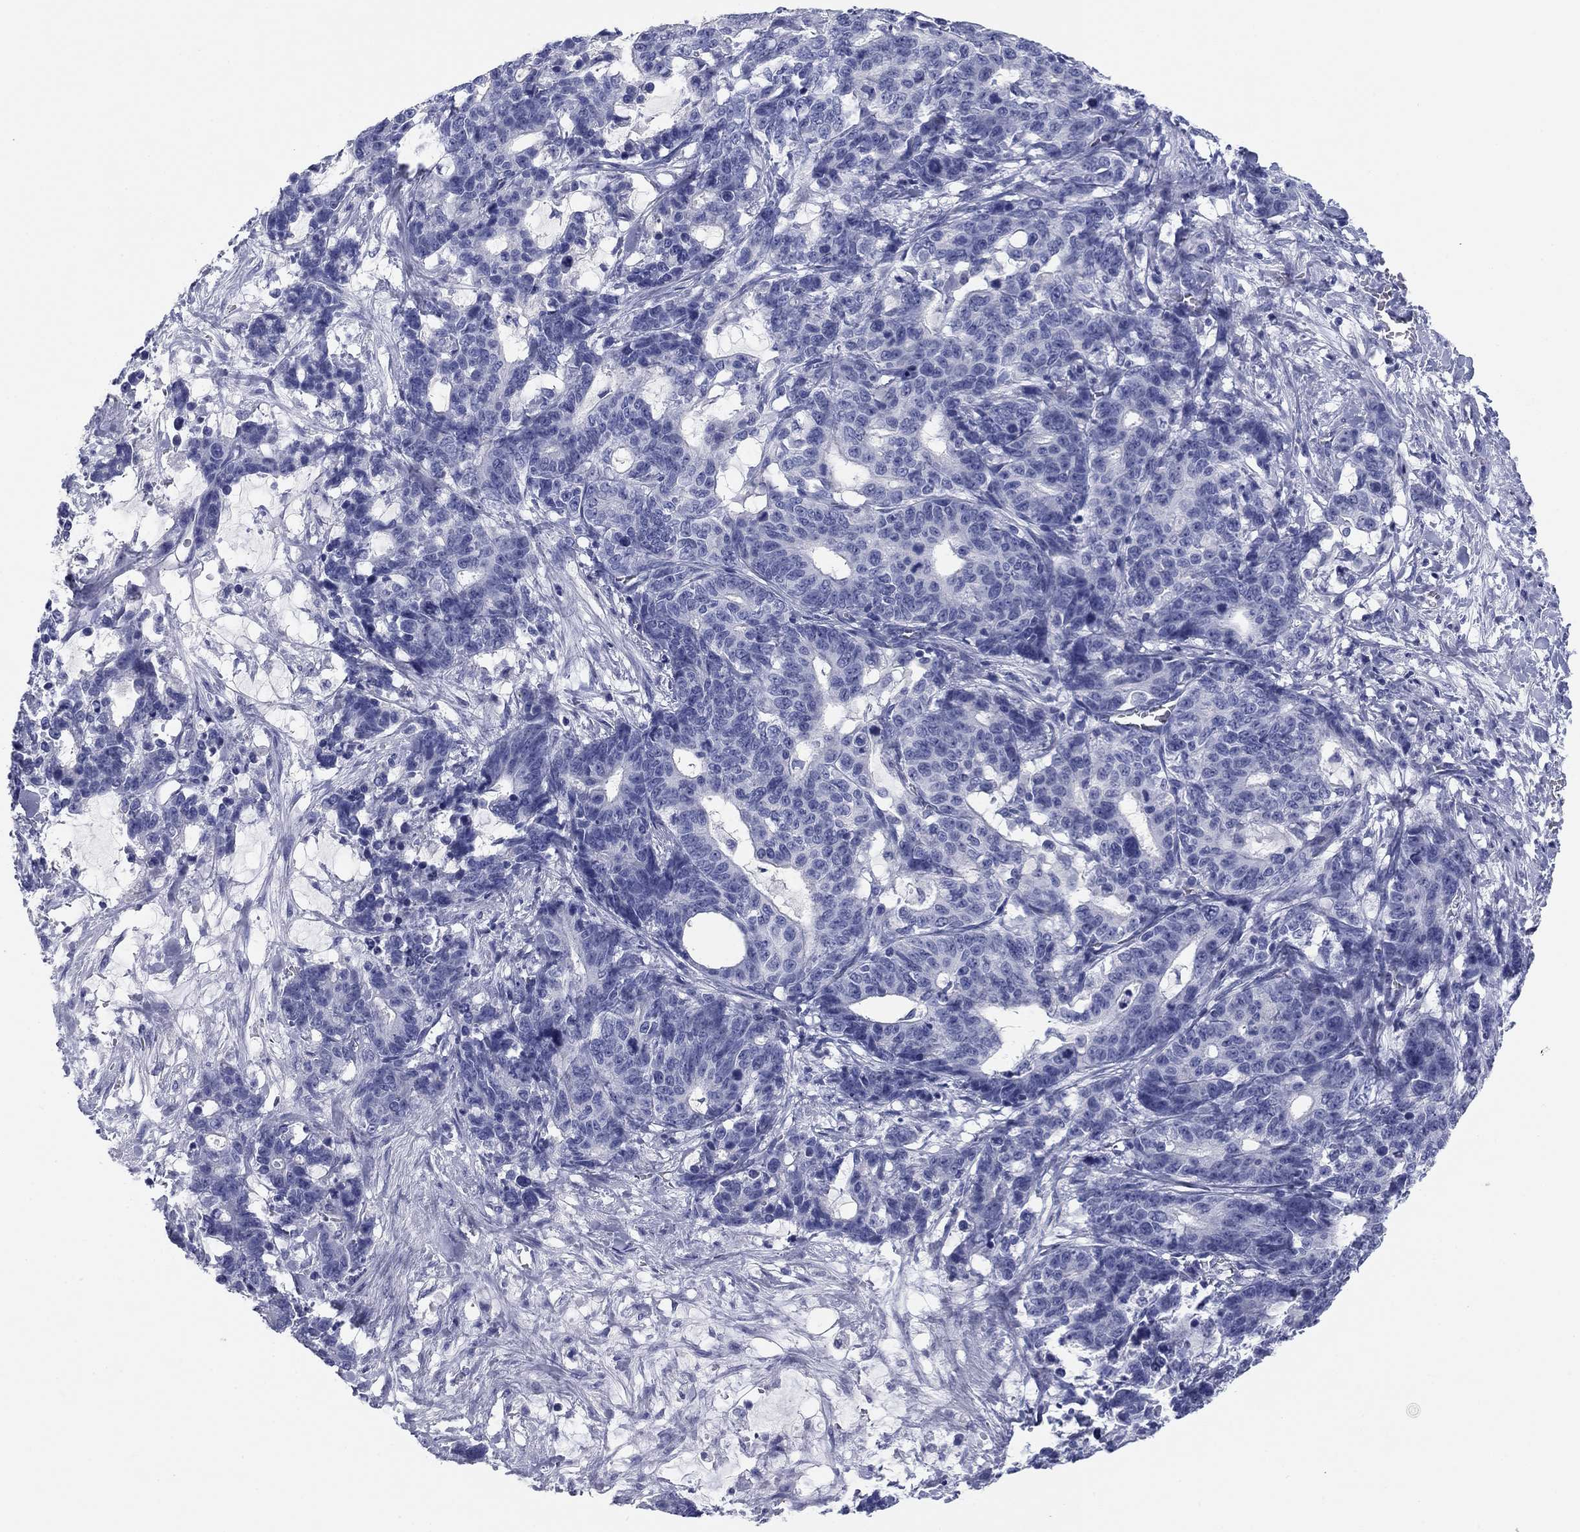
{"staining": {"intensity": "negative", "quantity": "none", "location": "none"}, "tissue": "stomach cancer", "cell_type": "Tumor cells", "image_type": "cancer", "snomed": [{"axis": "morphology", "description": "Normal tissue, NOS"}, {"axis": "morphology", "description": "Adenocarcinoma, NOS"}, {"axis": "topography", "description": "Stomach"}], "caption": "Adenocarcinoma (stomach) was stained to show a protein in brown. There is no significant expression in tumor cells.", "gene": "KCNH1", "patient": {"sex": "female", "age": 64}}